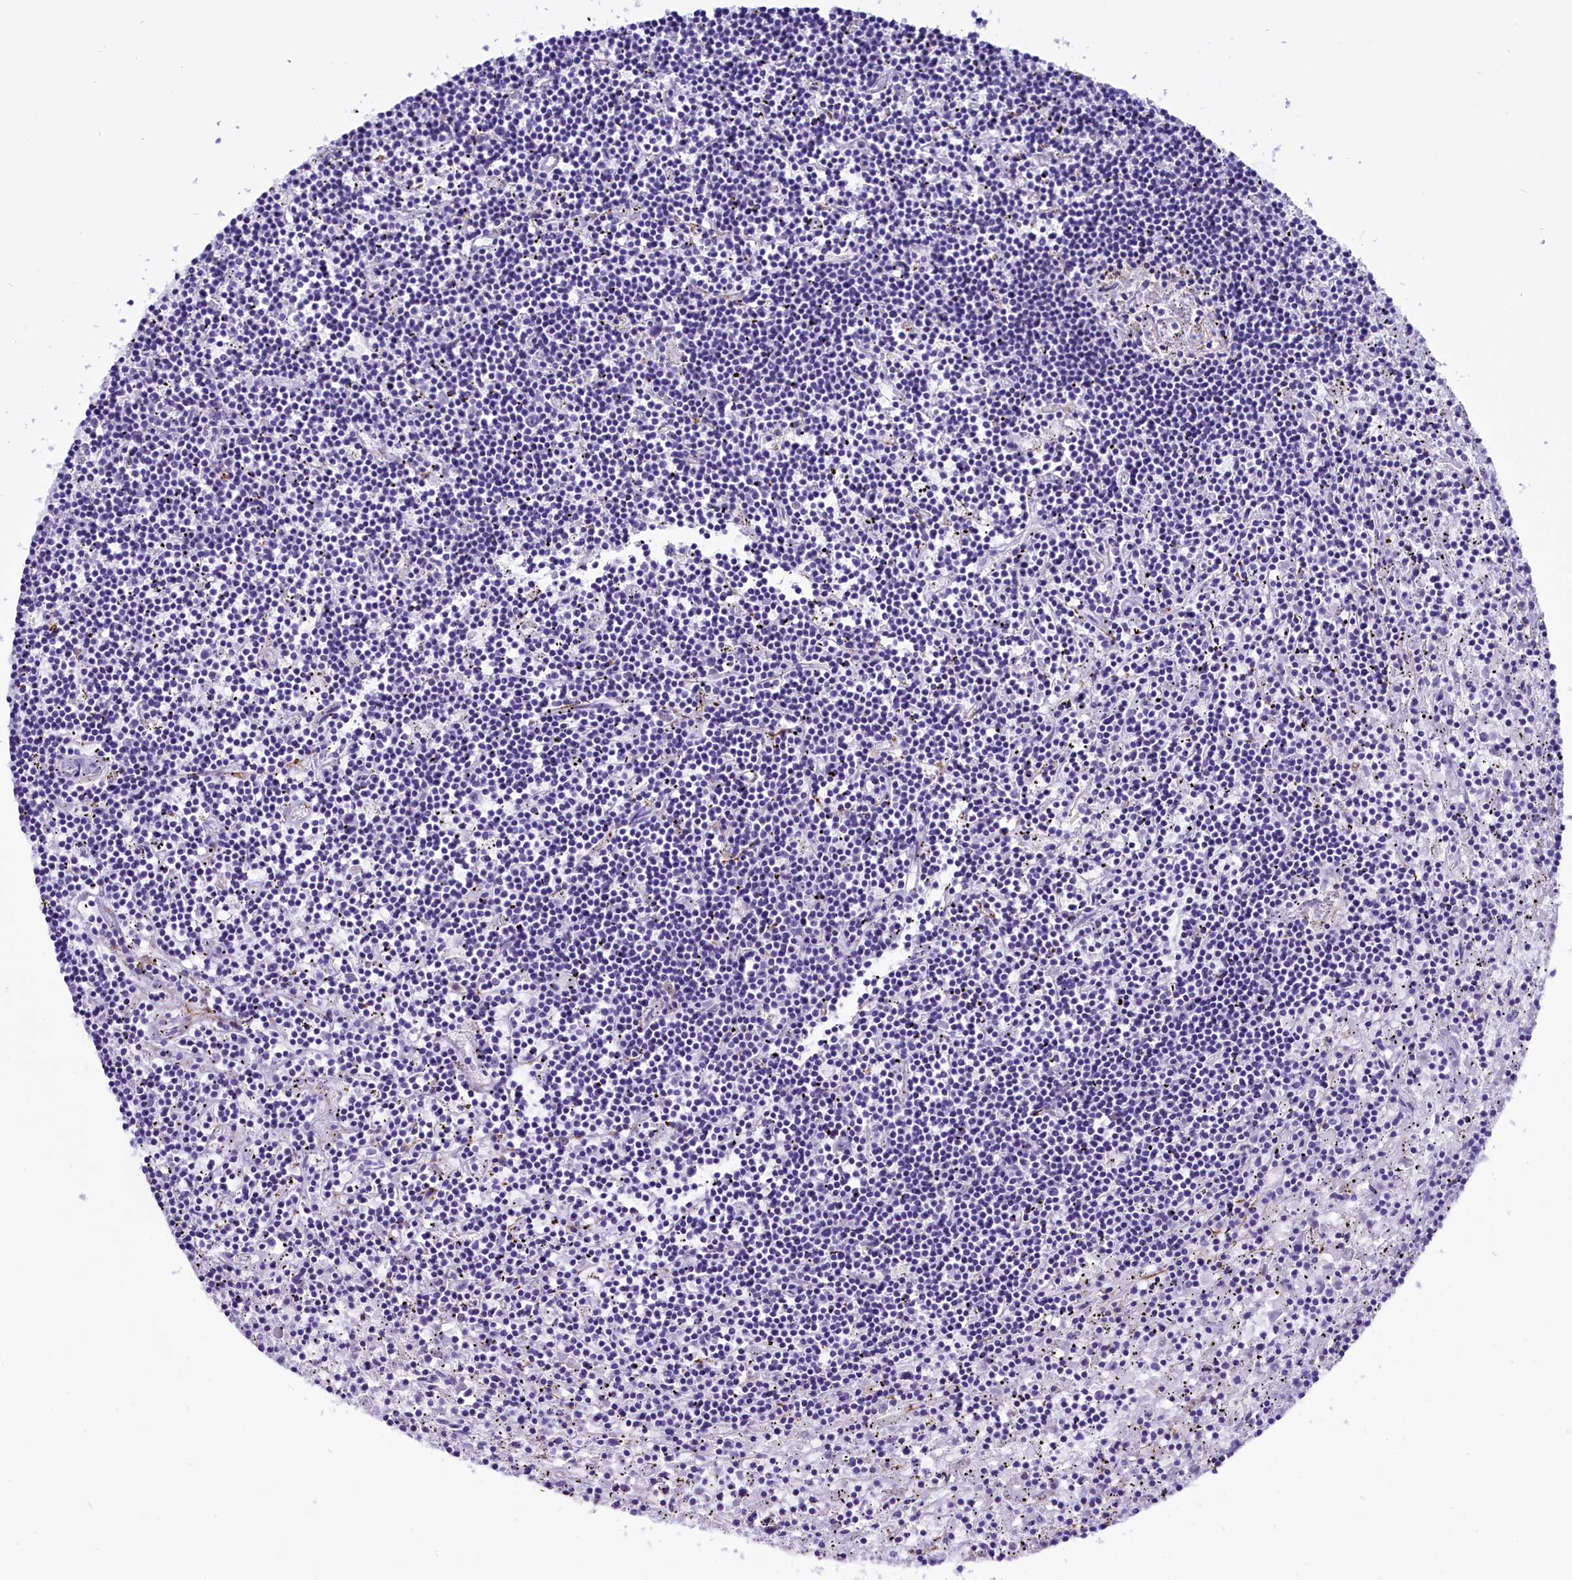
{"staining": {"intensity": "negative", "quantity": "none", "location": "none"}, "tissue": "lymphoma", "cell_type": "Tumor cells", "image_type": "cancer", "snomed": [{"axis": "morphology", "description": "Malignant lymphoma, non-Hodgkin's type, Low grade"}, {"axis": "topography", "description": "Spleen"}], "caption": "Photomicrograph shows no protein staining in tumor cells of low-grade malignant lymphoma, non-Hodgkin's type tissue.", "gene": "RPS6KB1", "patient": {"sex": "male", "age": 76}}